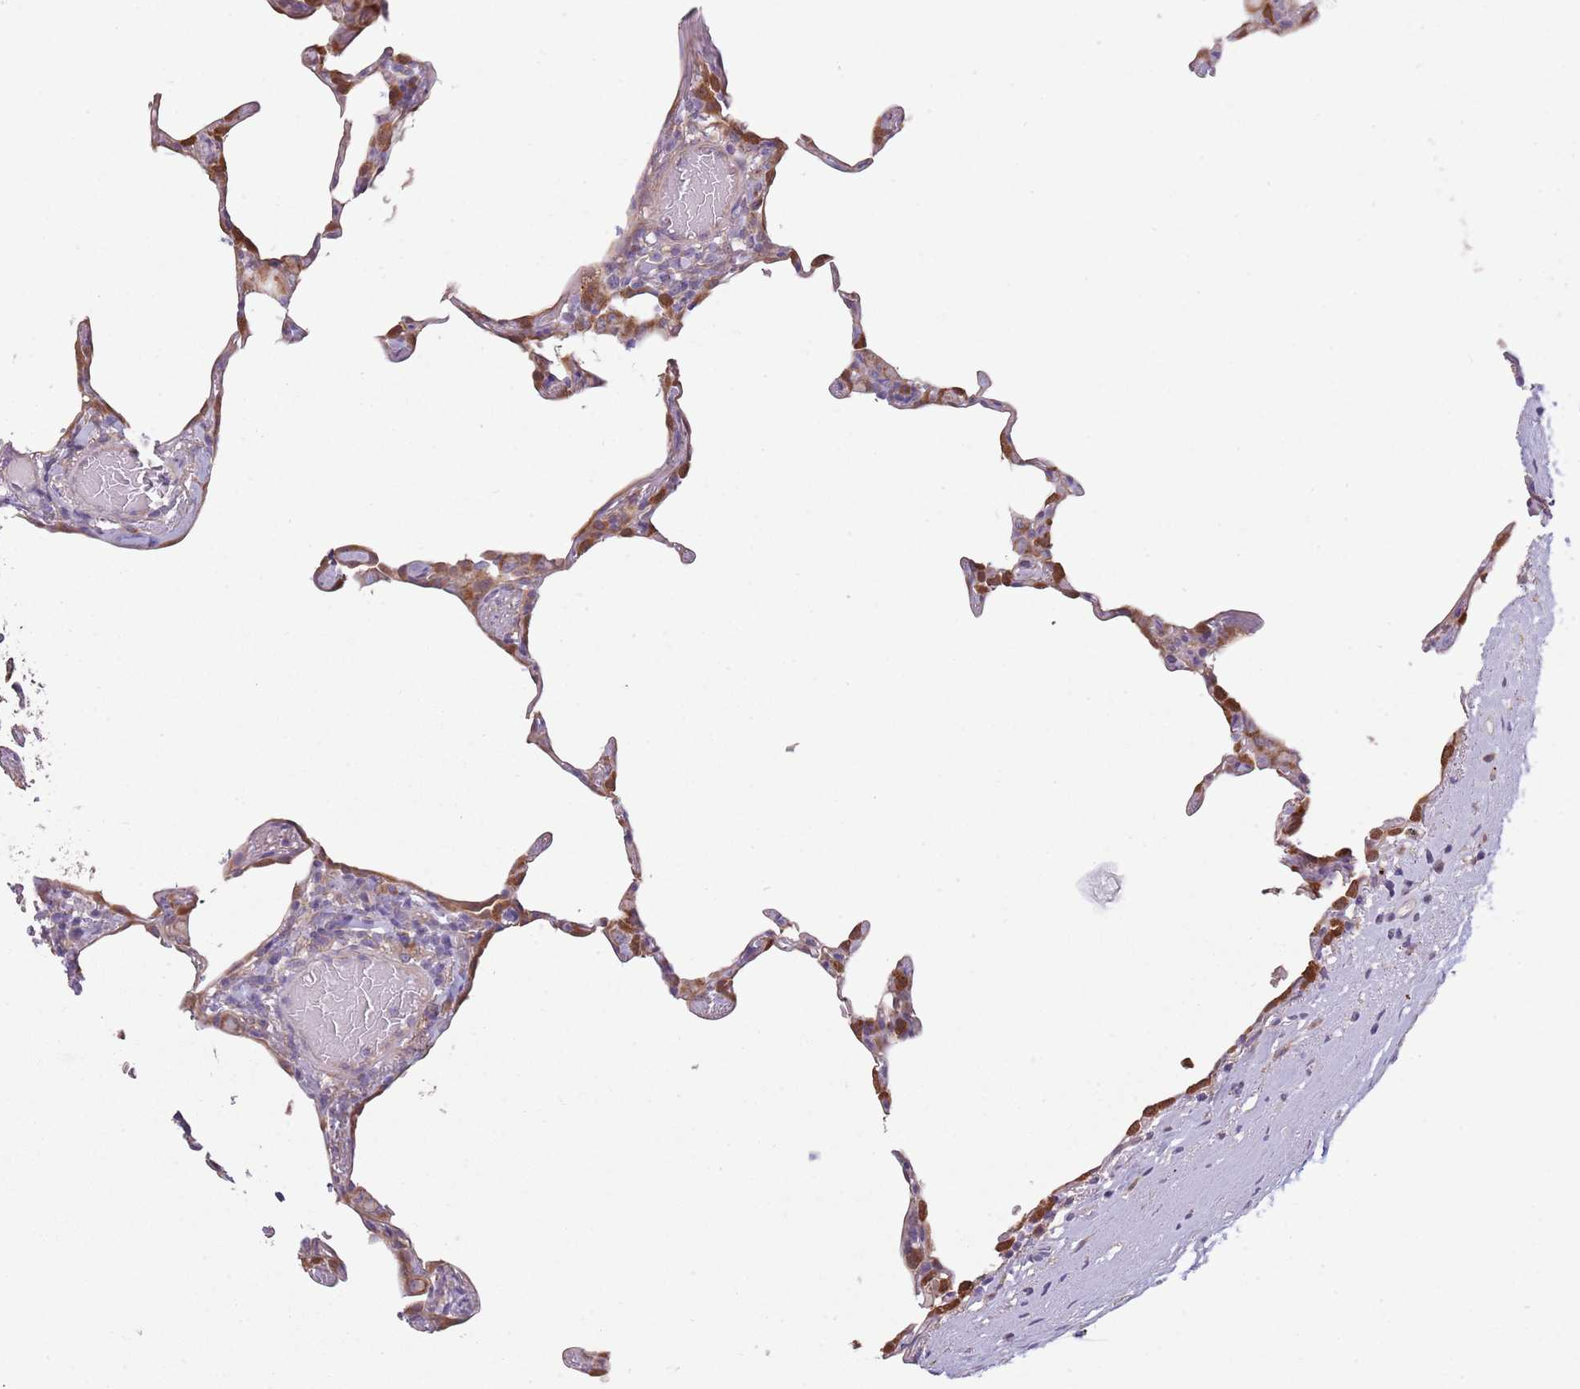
{"staining": {"intensity": "moderate", "quantity": "25%-75%", "location": "cytoplasmic/membranous"}, "tissue": "lung", "cell_type": "Alveolar cells", "image_type": "normal", "snomed": [{"axis": "morphology", "description": "Normal tissue, NOS"}, {"axis": "topography", "description": "Lung"}], "caption": "Immunohistochemical staining of benign lung exhibits 25%-75% levels of moderate cytoplasmic/membranous protein staining in approximately 25%-75% of alveolar cells.", "gene": "COQ5", "patient": {"sex": "female", "age": 57}}